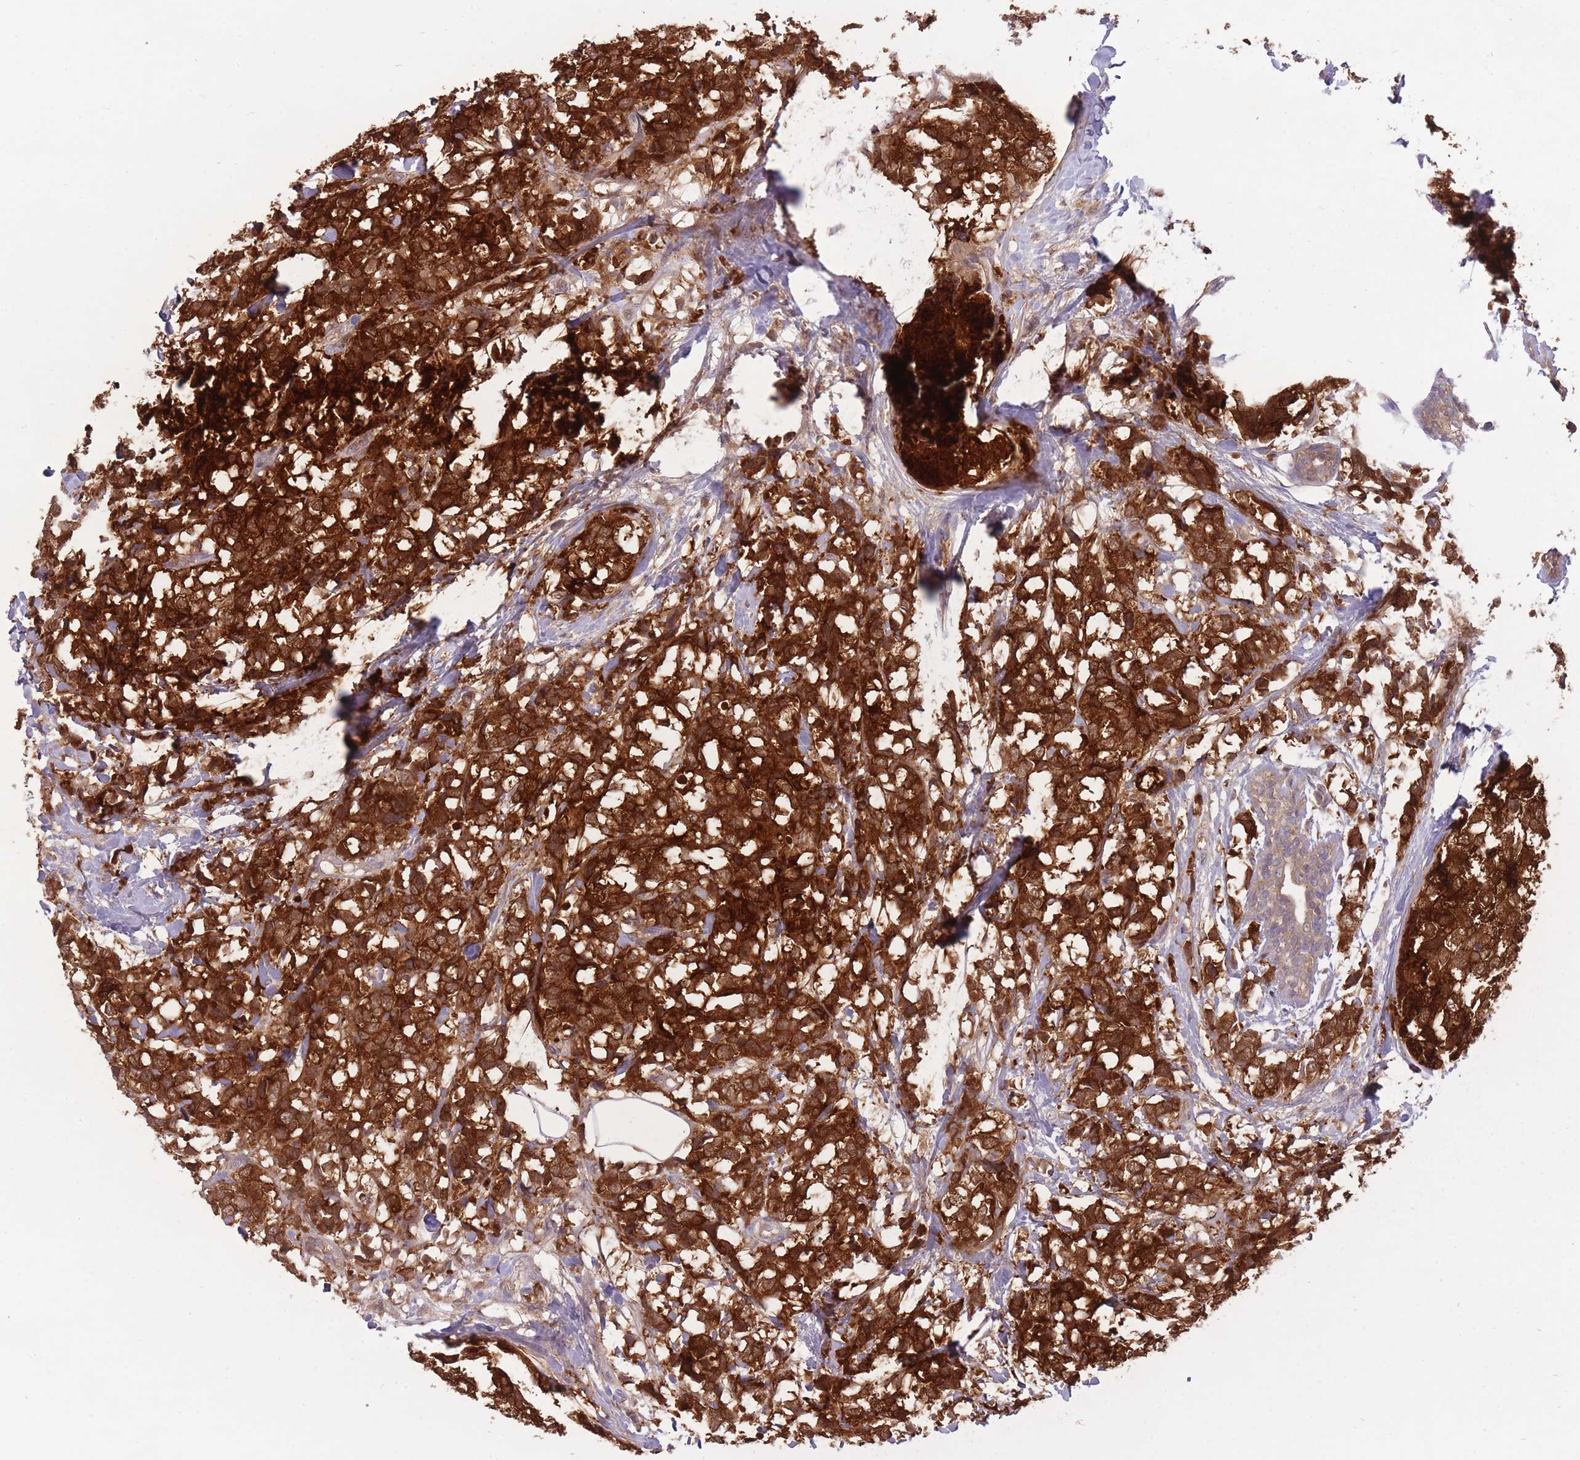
{"staining": {"intensity": "strong", "quantity": ">75%", "location": "cytoplasmic/membranous"}, "tissue": "breast cancer", "cell_type": "Tumor cells", "image_type": "cancer", "snomed": [{"axis": "morphology", "description": "Lobular carcinoma"}, {"axis": "topography", "description": "Breast"}], "caption": "A brown stain shows strong cytoplasmic/membranous expression of a protein in breast lobular carcinoma tumor cells.", "gene": "LRATD2", "patient": {"sex": "female", "age": 59}}